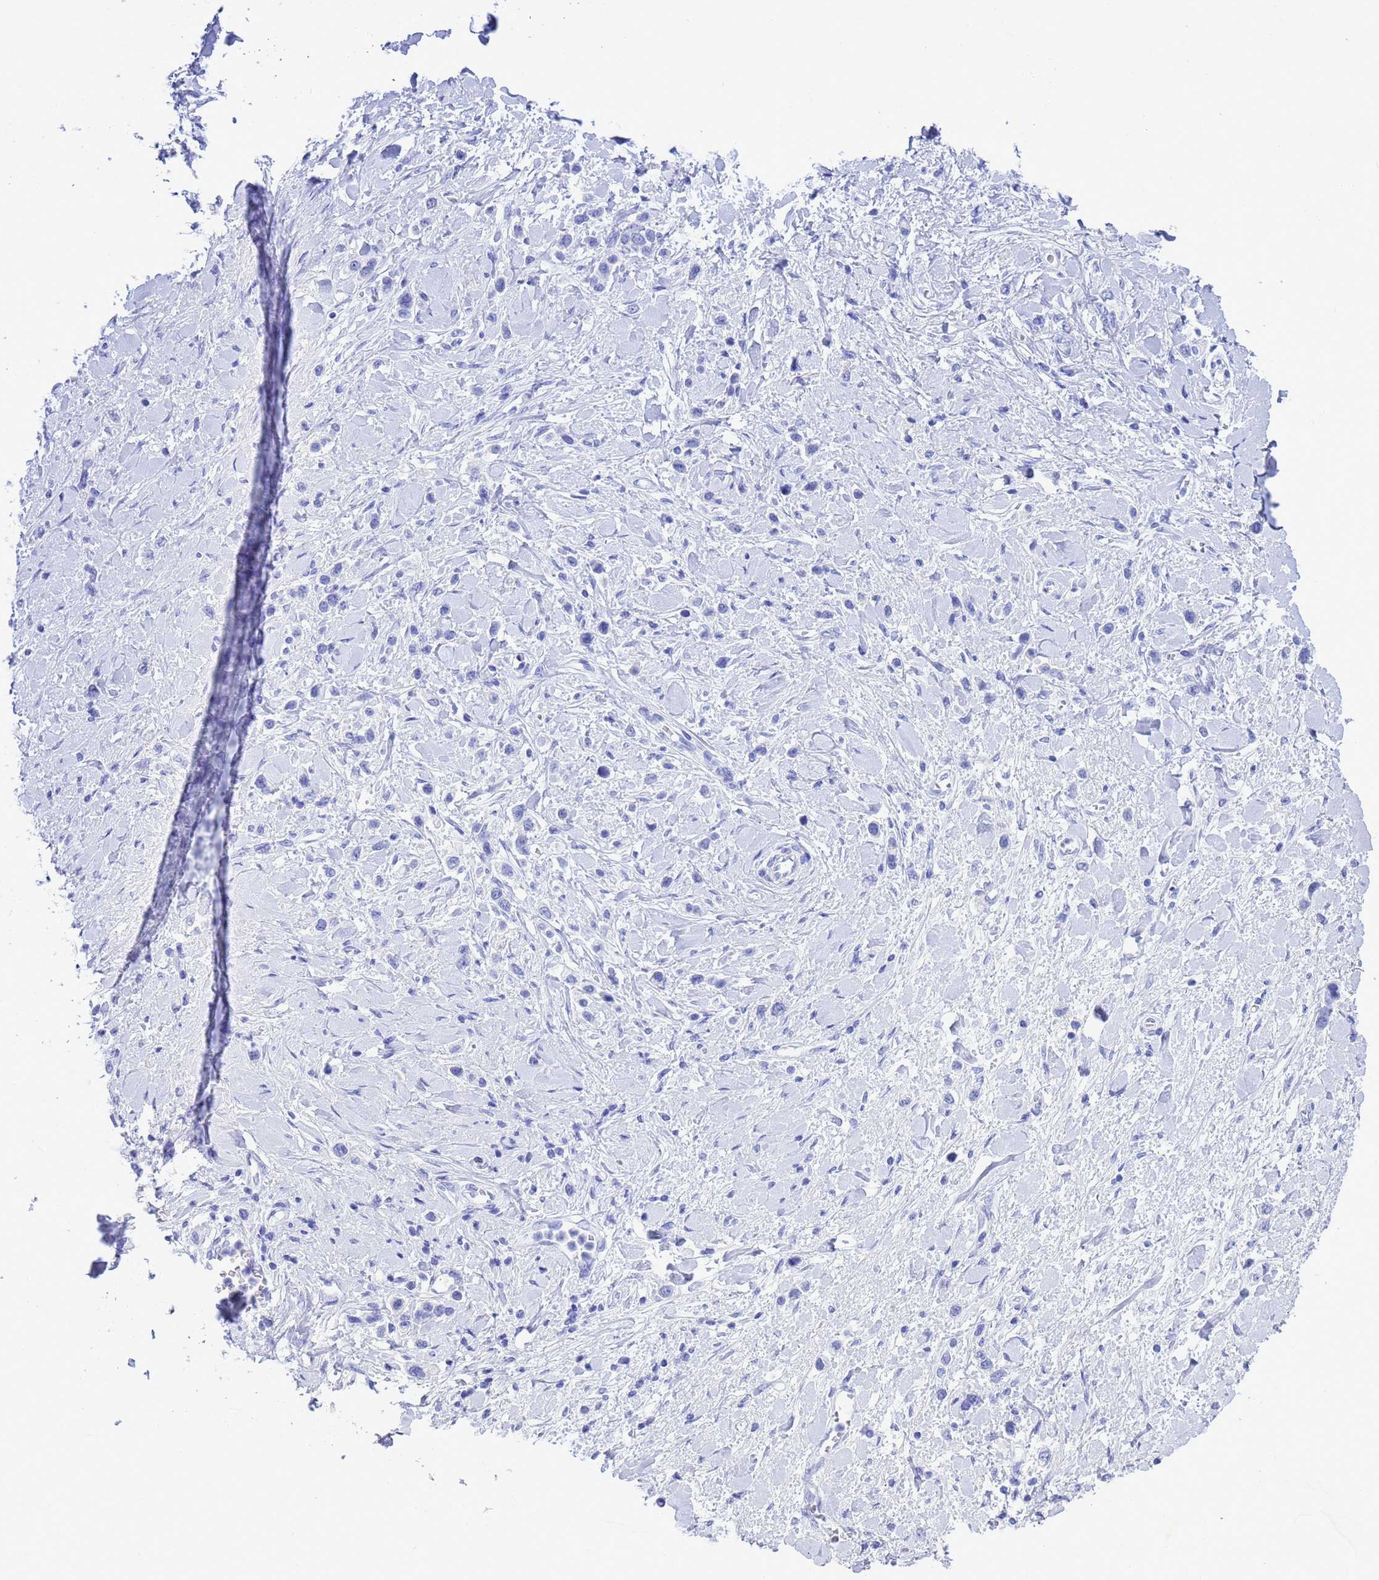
{"staining": {"intensity": "negative", "quantity": "none", "location": "none"}, "tissue": "stomach cancer", "cell_type": "Tumor cells", "image_type": "cancer", "snomed": [{"axis": "morphology", "description": "Normal tissue, NOS"}, {"axis": "morphology", "description": "Adenocarcinoma, NOS"}, {"axis": "topography", "description": "Stomach, upper"}, {"axis": "topography", "description": "Stomach"}], "caption": "This is a micrograph of immunohistochemistry staining of stomach adenocarcinoma, which shows no expression in tumor cells. (DAB (3,3'-diaminobenzidine) immunohistochemistry (IHC) with hematoxylin counter stain).", "gene": "GSTM1", "patient": {"sex": "female", "age": 65}}